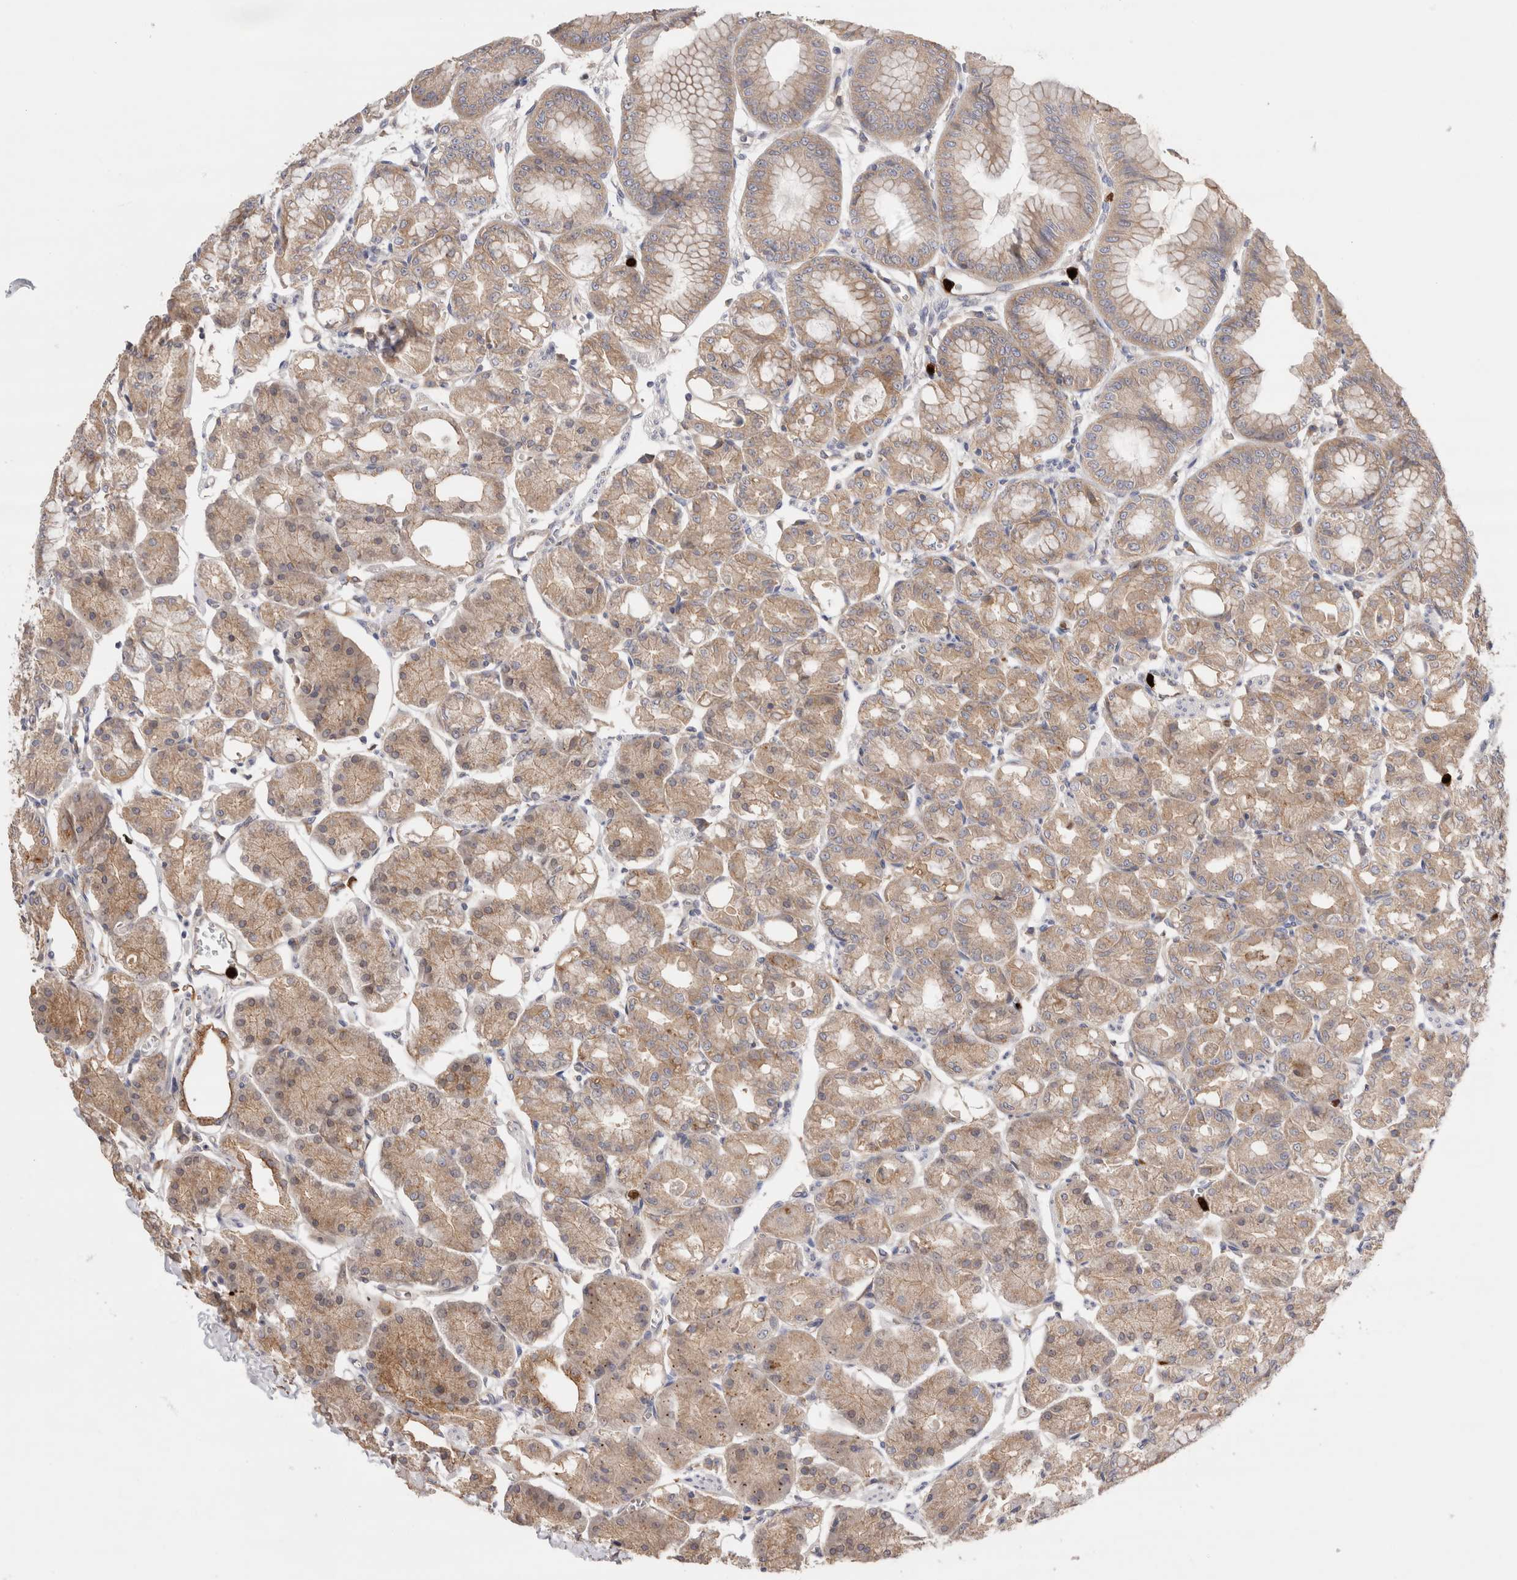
{"staining": {"intensity": "moderate", "quantity": ">75%", "location": "cytoplasmic/membranous"}, "tissue": "stomach", "cell_type": "Glandular cells", "image_type": "normal", "snomed": [{"axis": "morphology", "description": "Normal tissue, NOS"}, {"axis": "topography", "description": "Stomach, lower"}], "caption": "Immunohistochemical staining of normal stomach displays medium levels of moderate cytoplasmic/membranous positivity in approximately >75% of glandular cells.", "gene": "NXT2", "patient": {"sex": "male", "age": 71}}